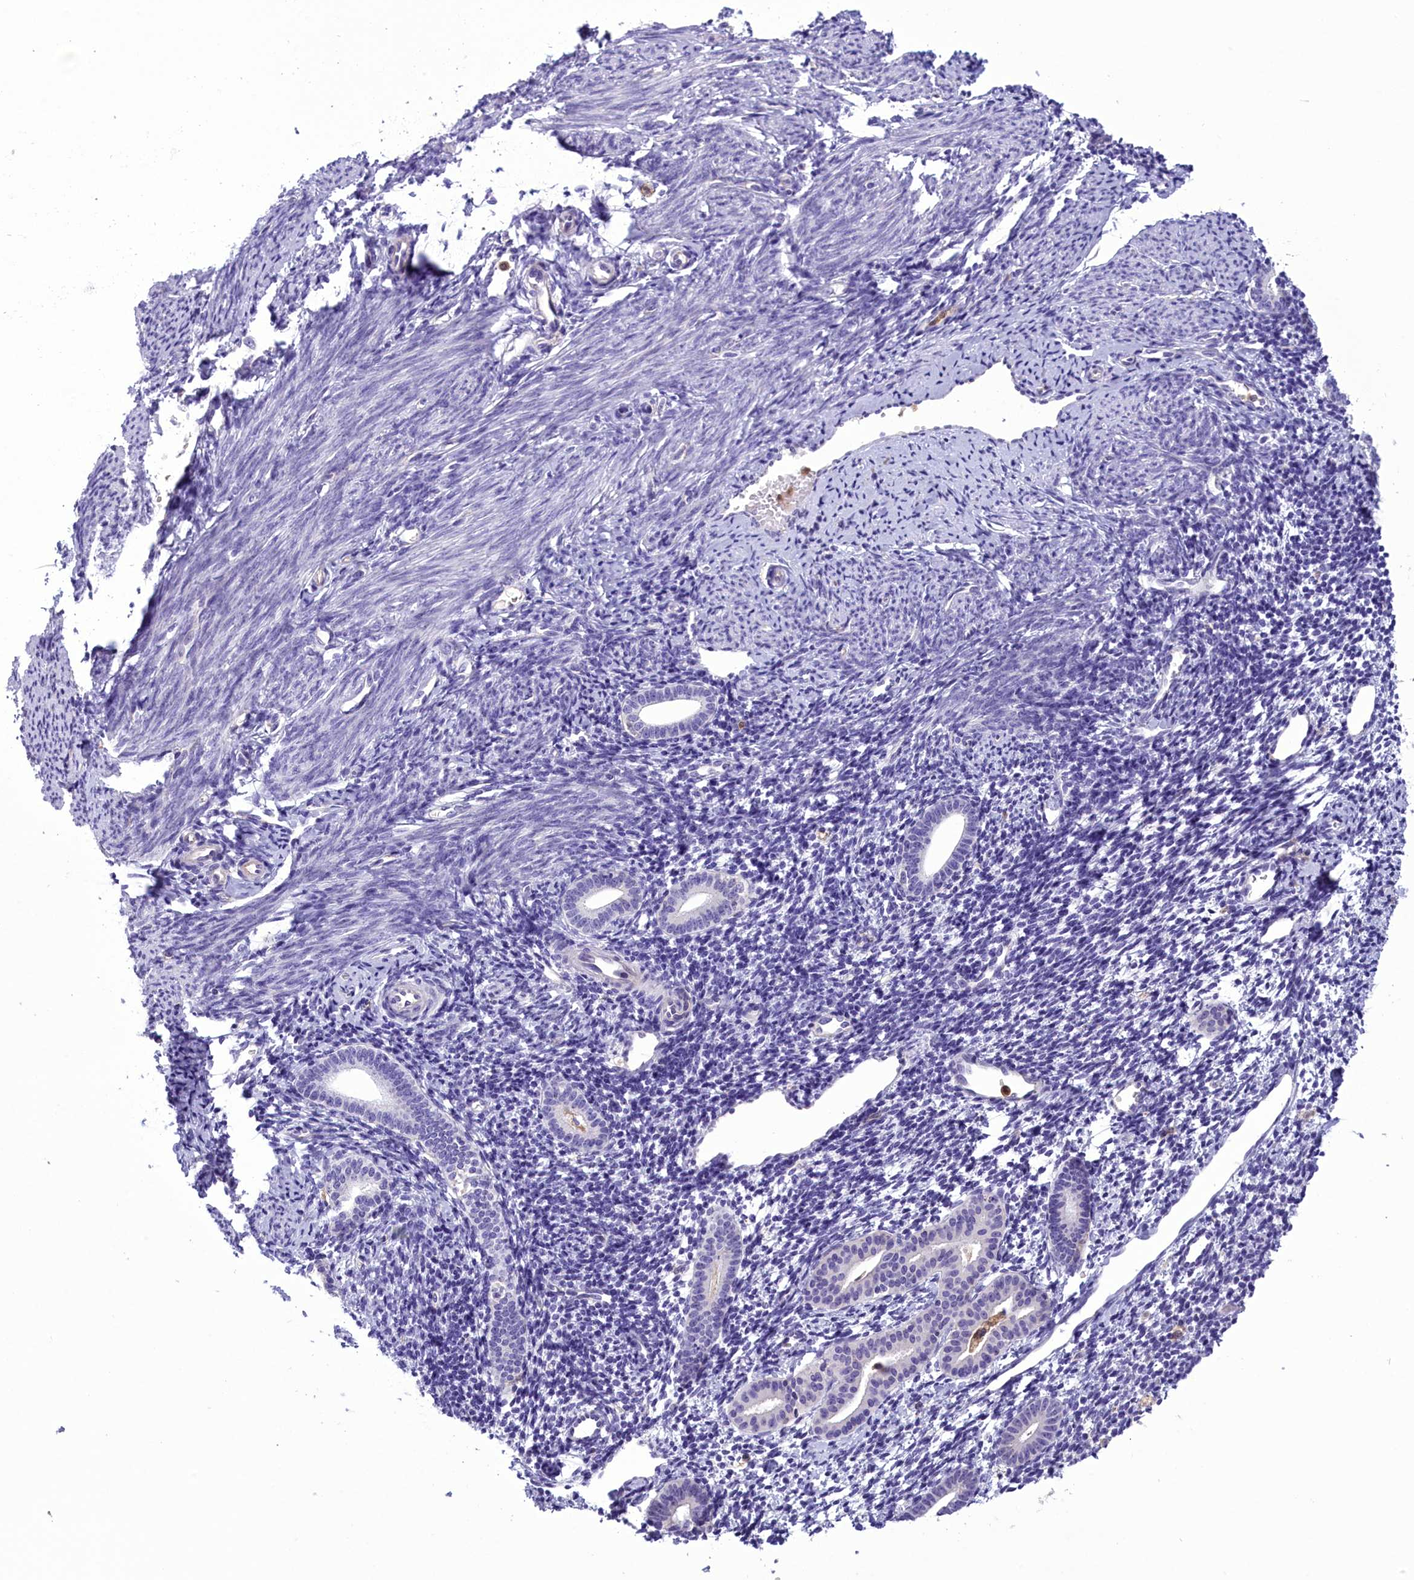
{"staining": {"intensity": "negative", "quantity": "none", "location": "none"}, "tissue": "endometrium", "cell_type": "Cells in endometrial stroma", "image_type": "normal", "snomed": [{"axis": "morphology", "description": "Normal tissue, NOS"}, {"axis": "topography", "description": "Endometrium"}], "caption": "IHC micrograph of normal human endometrium stained for a protein (brown), which shows no staining in cells in endometrial stroma. Brightfield microscopy of IHC stained with DAB (brown) and hematoxylin (blue), captured at high magnification.", "gene": "FAM149B1", "patient": {"sex": "female", "age": 56}}